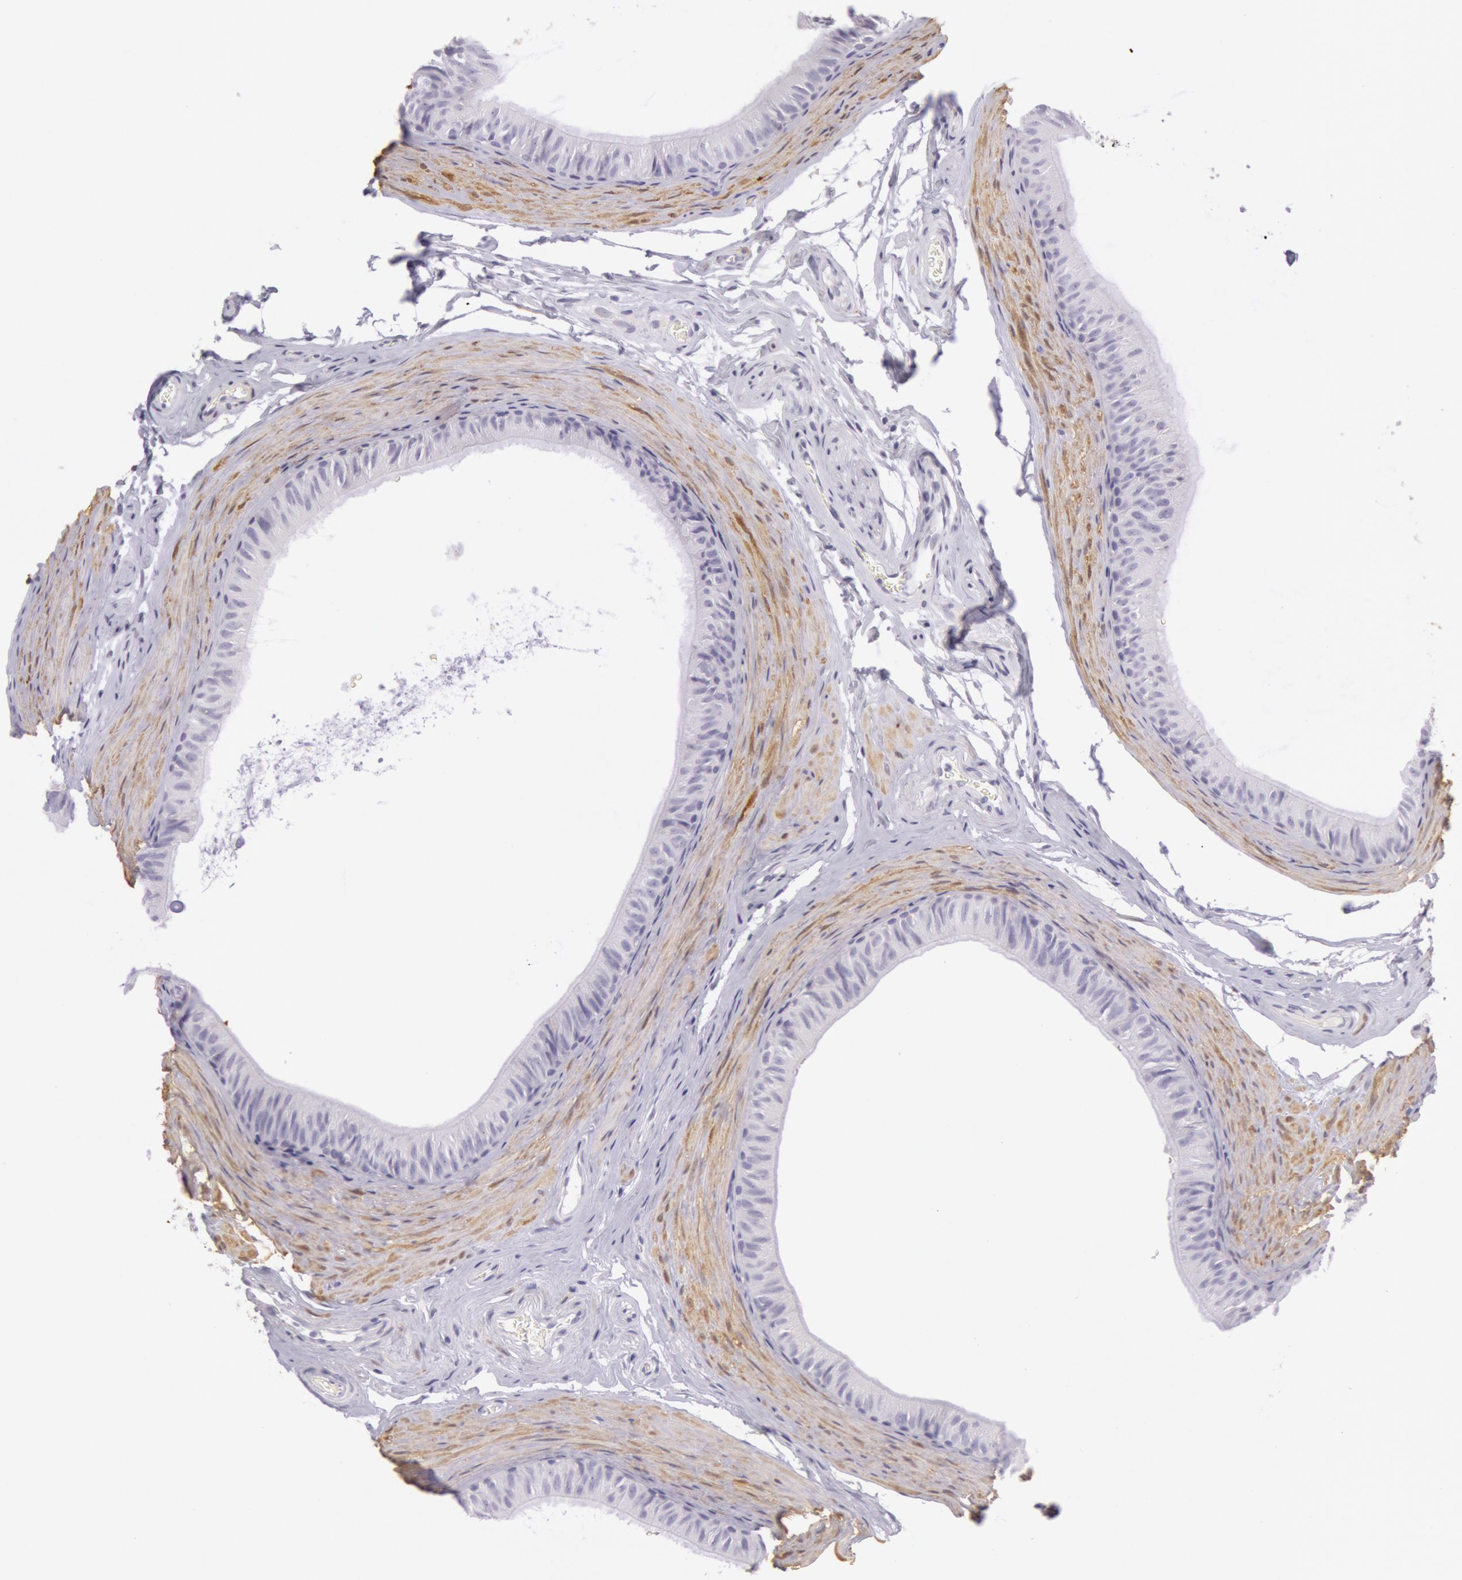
{"staining": {"intensity": "negative", "quantity": "none", "location": "none"}, "tissue": "epididymis", "cell_type": "Glandular cells", "image_type": "normal", "snomed": [{"axis": "morphology", "description": "Normal tissue, NOS"}, {"axis": "topography", "description": "Testis"}, {"axis": "topography", "description": "Epididymis"}], "caption": "Glandular cells show no significant protein staining in unremarkable epididymis. (DAB immunohistochemistry (IHC) with hematoxylin counter stain).", "gene": "CKB", "patient": {"sex": "male", "age": 36}}